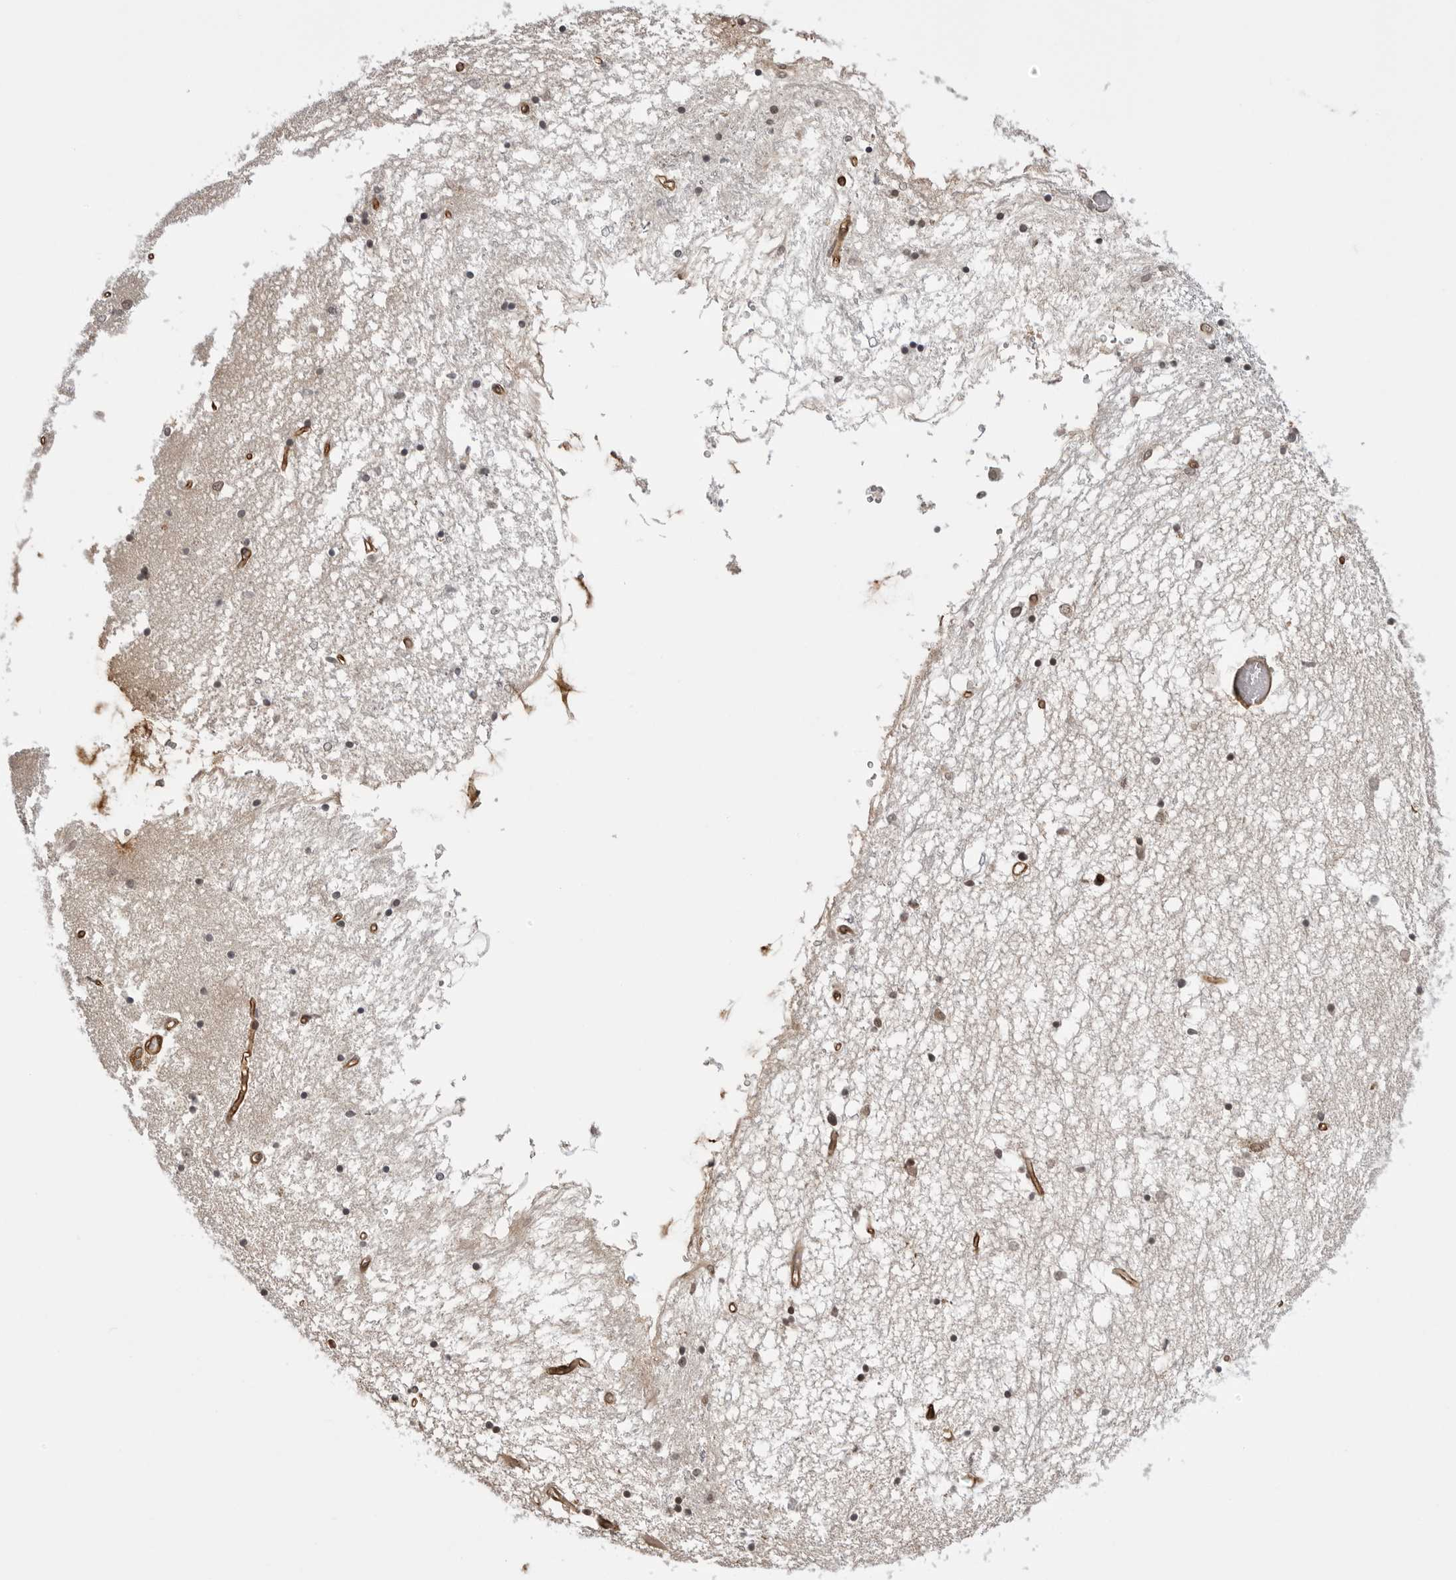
{"staining": {"intensity": "negative", "quantity": "none", "location": "none"}, "tissue": "hippocampus", "cell_type": "Glial cells", "image_type": "normal", "snomed": [{"axis": "morphology", "description": "Normal tissue, NOS"}, {"axis": "topography", "description": "Hippocampus"}], "caption": "The photomicrograph demonstrates no staining of glial cells in unremarkable hippocampus.", "gene": "SORBS1", "patient": {"sex": "male", "age": 70}}